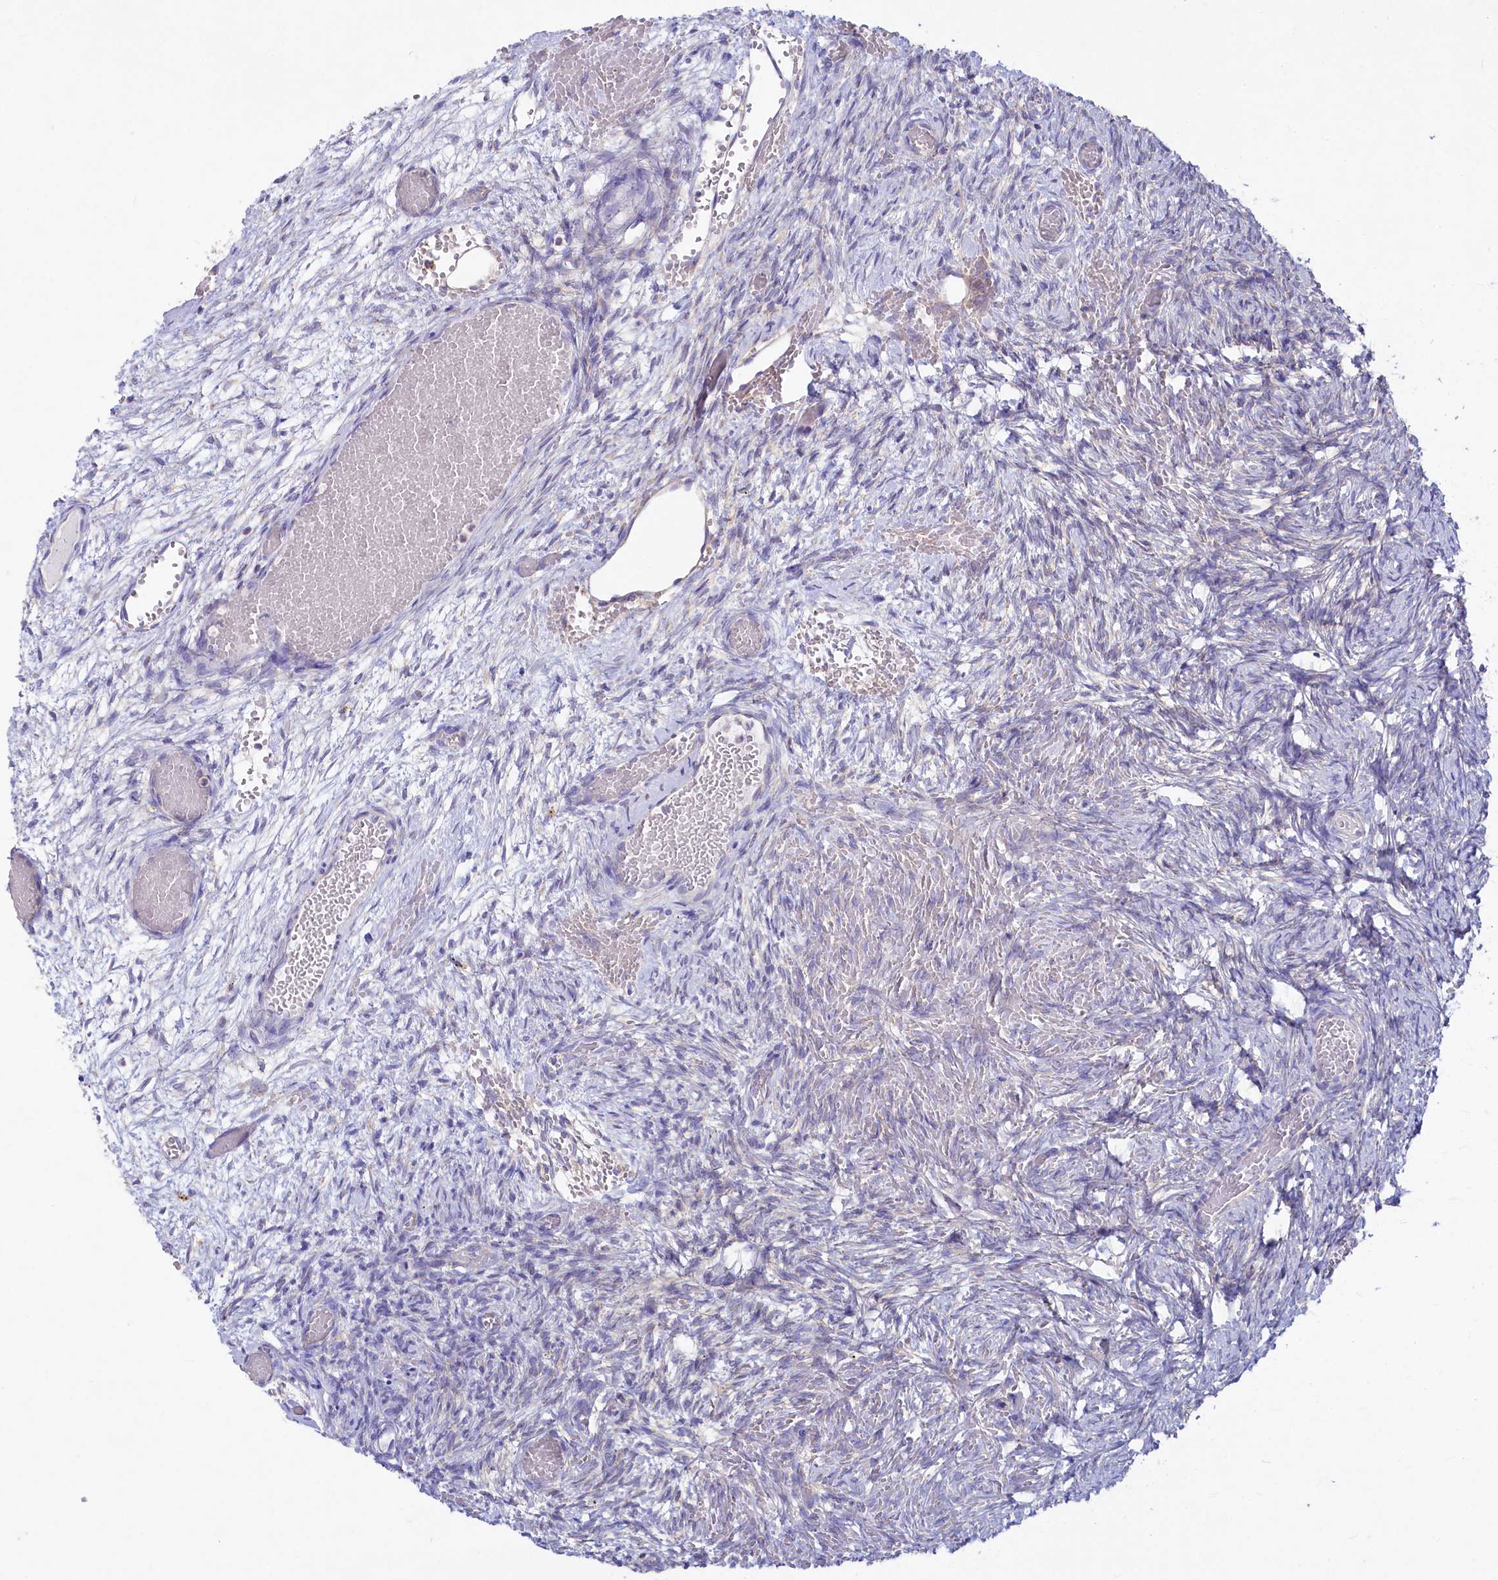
{"staining": {"intensity": "negative", "quantity": "none", "location": "none"}, "tissue": "ovary", "cell_type": "Ovarian stroma cells", "image_type": "normal", "snomed": [{"axis": "morphology", "description": "Adenocarcinoma, NOS"}, {"axis": "topography", "description": "Endometrium"}], "caption": "Ovarian stroma cells are negative for brown protein staining in unremarkable ovary. (Stains: DAB (3,3'-diaminobenzidine) immunohistochemistry (IHC) with hematoxylin counter stain, Microscopy: brightfield microscopy at high magnification).", "gene": "VPS26B", "patient": {"sex": "female", "age": 32}}